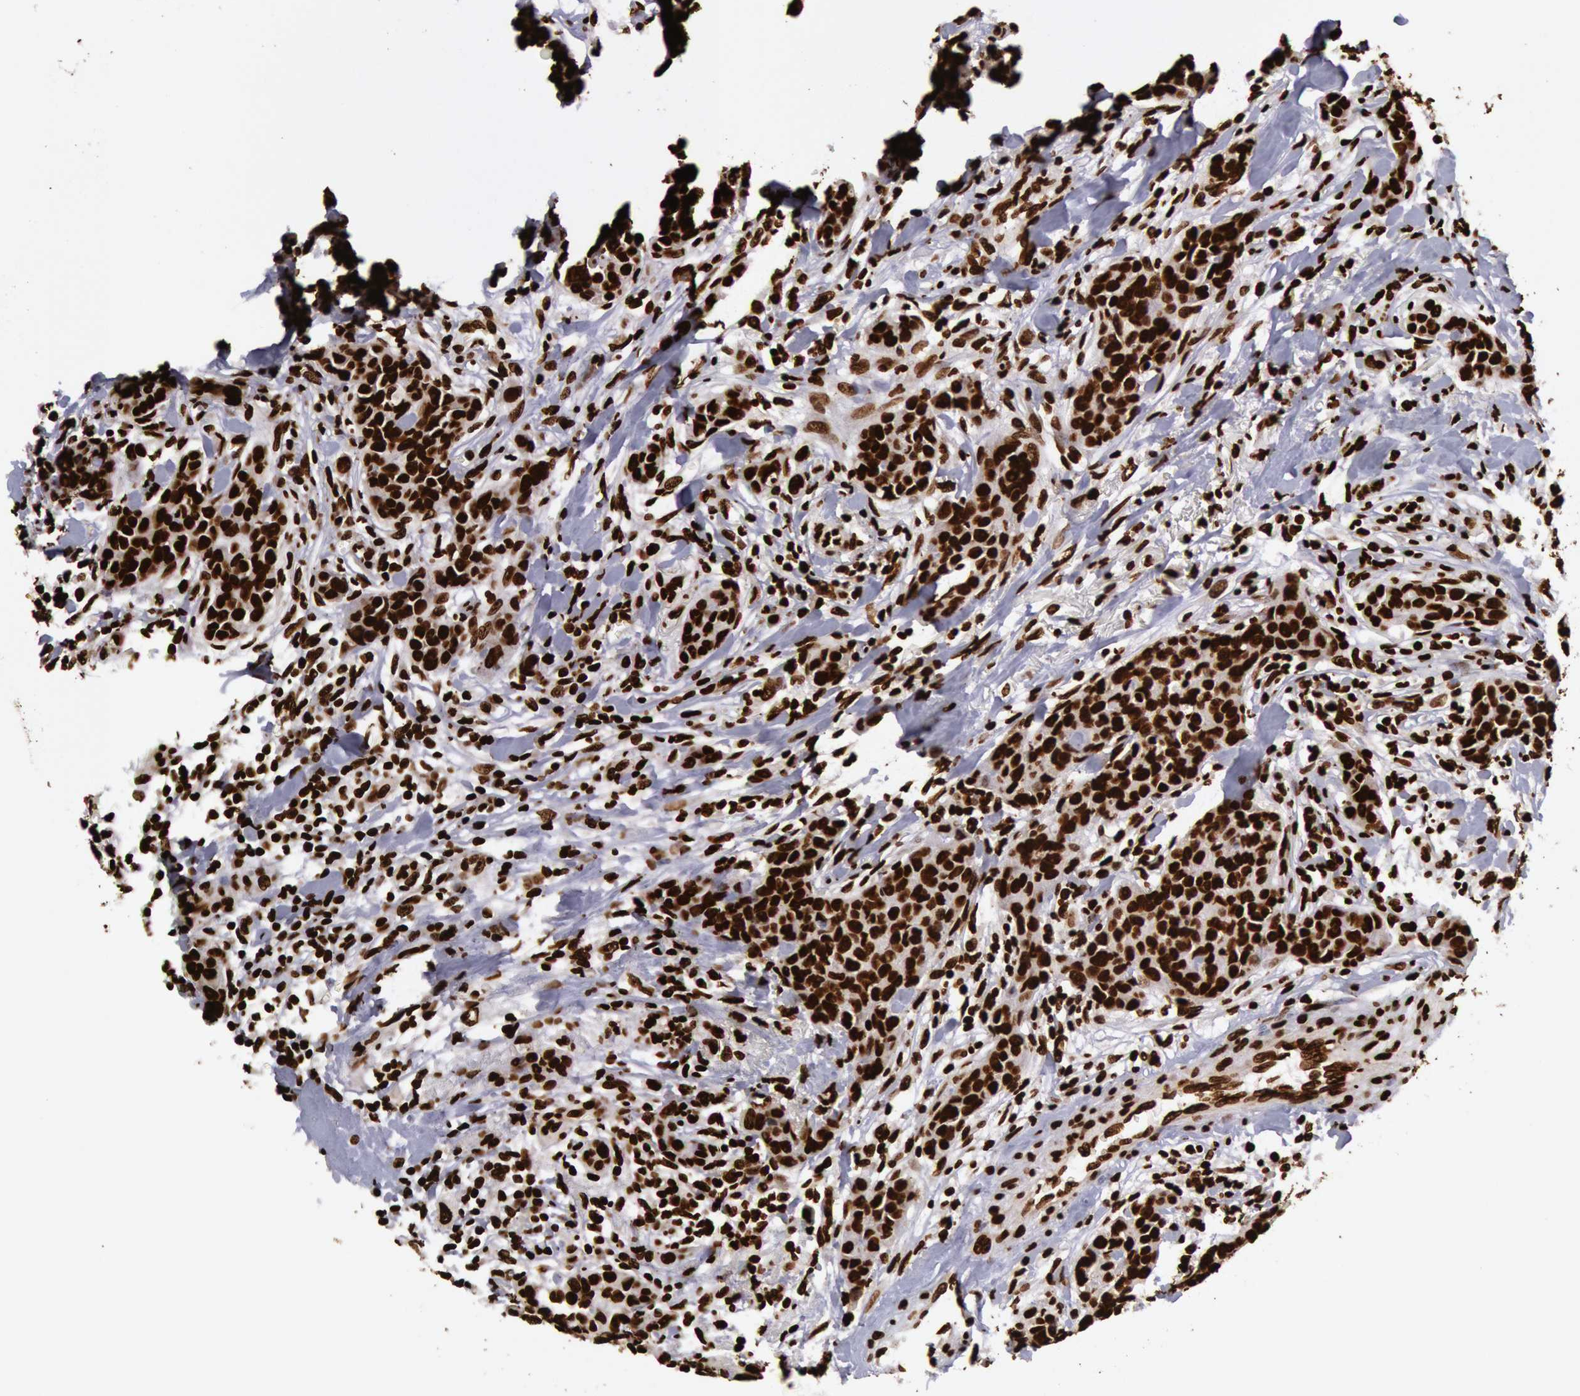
{"staining": {"intensity": "strong", "quantity": ">75%", "location": "nuclear"}, "tissue": "breast cancer", "cell_type": "Tumor cells", "image_type": "cancer", "snomed": [{"axis": "morphology", "description": "Duct carcinoma"}, {"axis": "topography", "description": "Breast"}], "caption": "Strong nuclear staining is identified in about >75% of tumor cells in intraductal carcinoma (breast).", "gene": "H3-4", "patient": {"sex": "female", "age": 91}}